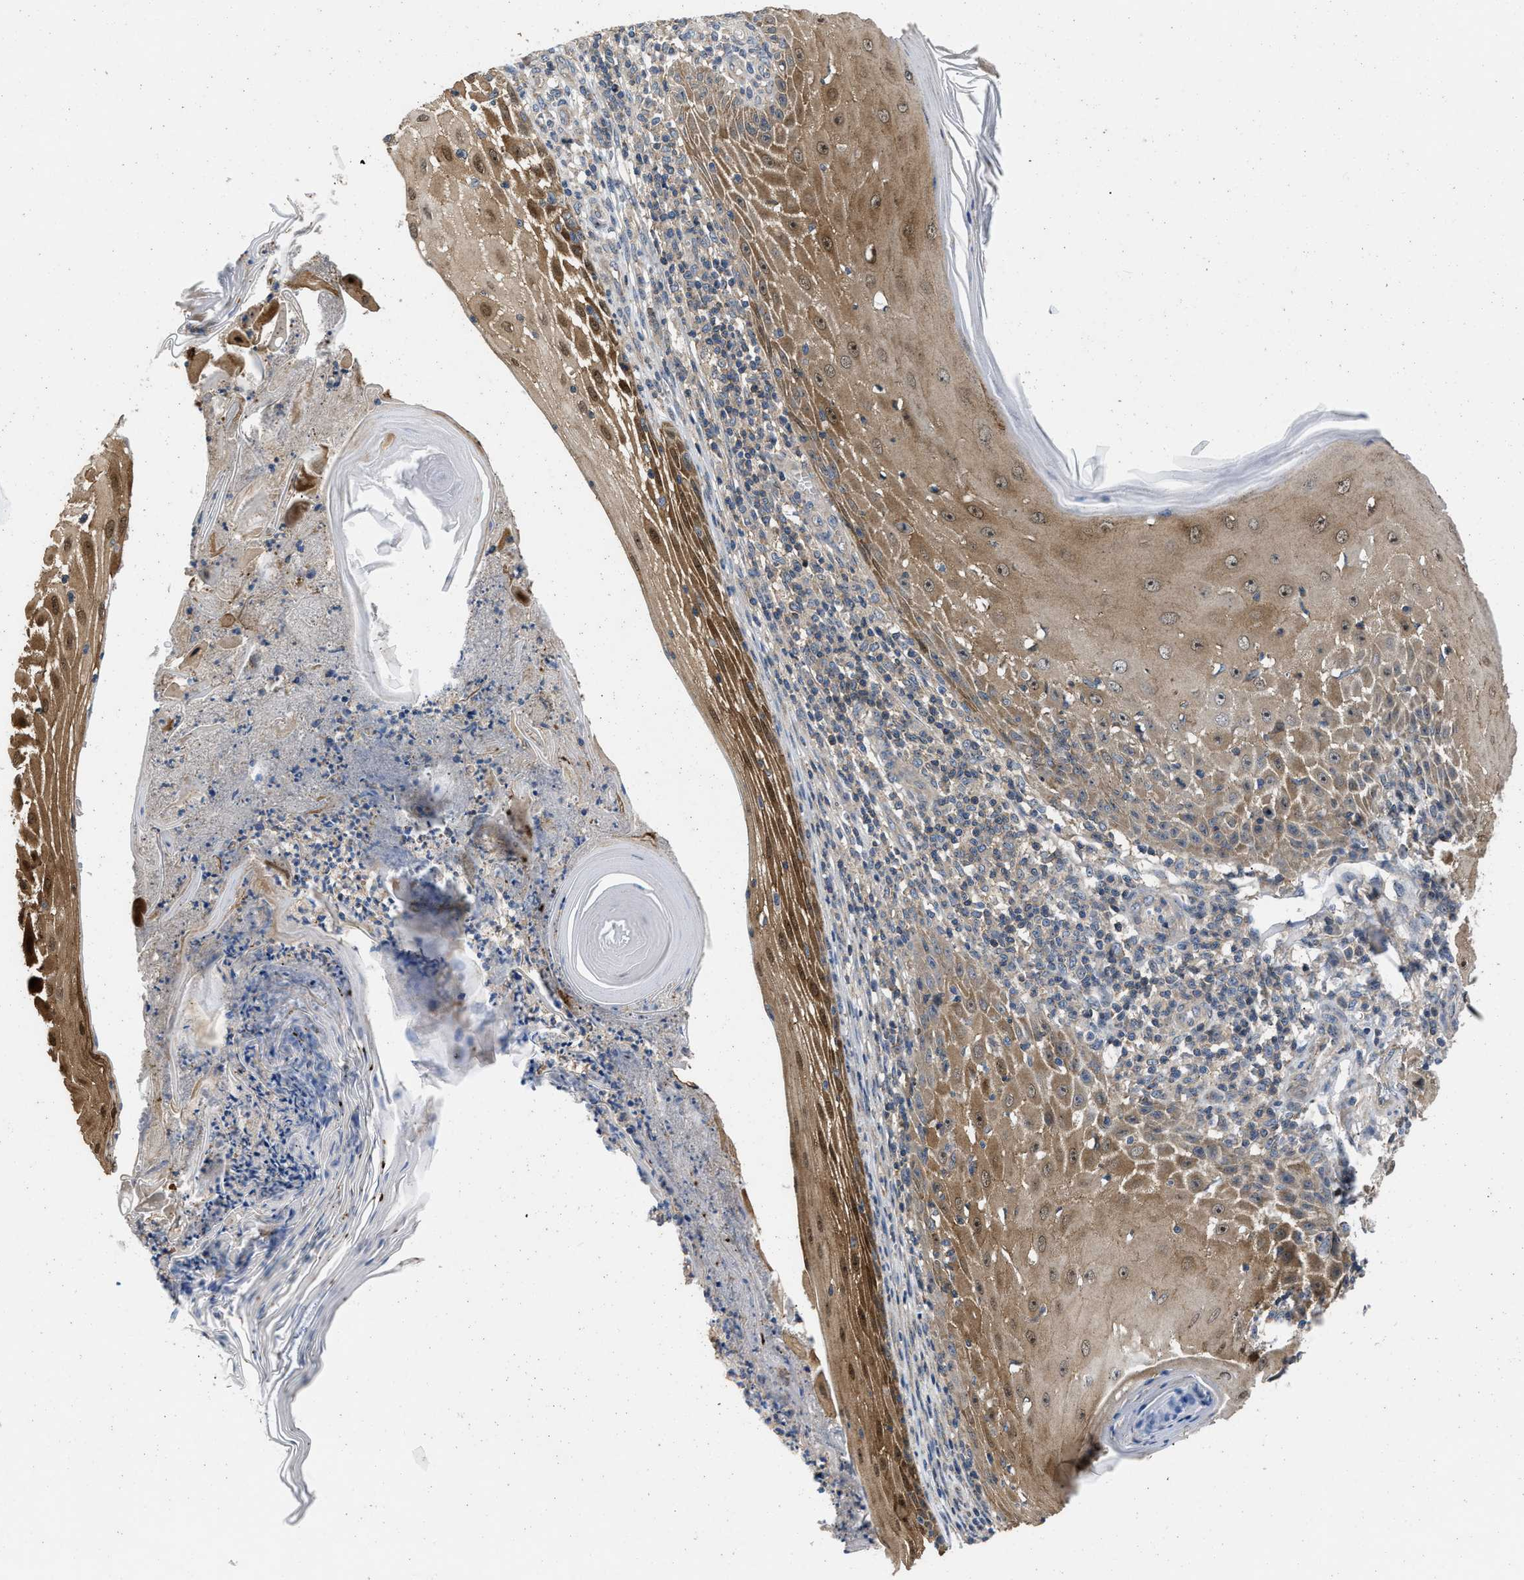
{"staining": {"intensity": "moderate", "quantity": ">75%", "location": "cytoplasmic/membranous"}, "tissue": "skin cancer", "cell_type": "Tumor cells", "image_type": "cancer", "snomed": [{"axis": "morphology", "description": "Squamous cell carcinoma, NOS"}, {"axis": "topography", "description": "Skin"}], "caption": "Tumor cells demonstrate medium levels of moderate cytoplasmic/membranous expression in about >75% of cells in skin squamous cell carcinoma. Using DAB (brown) and hematoxylin (blue) stains, captured at high magnification using brightfield microscopy.", "gene": "PRDM14", "patient": {"sex": "female", "age": 73}}